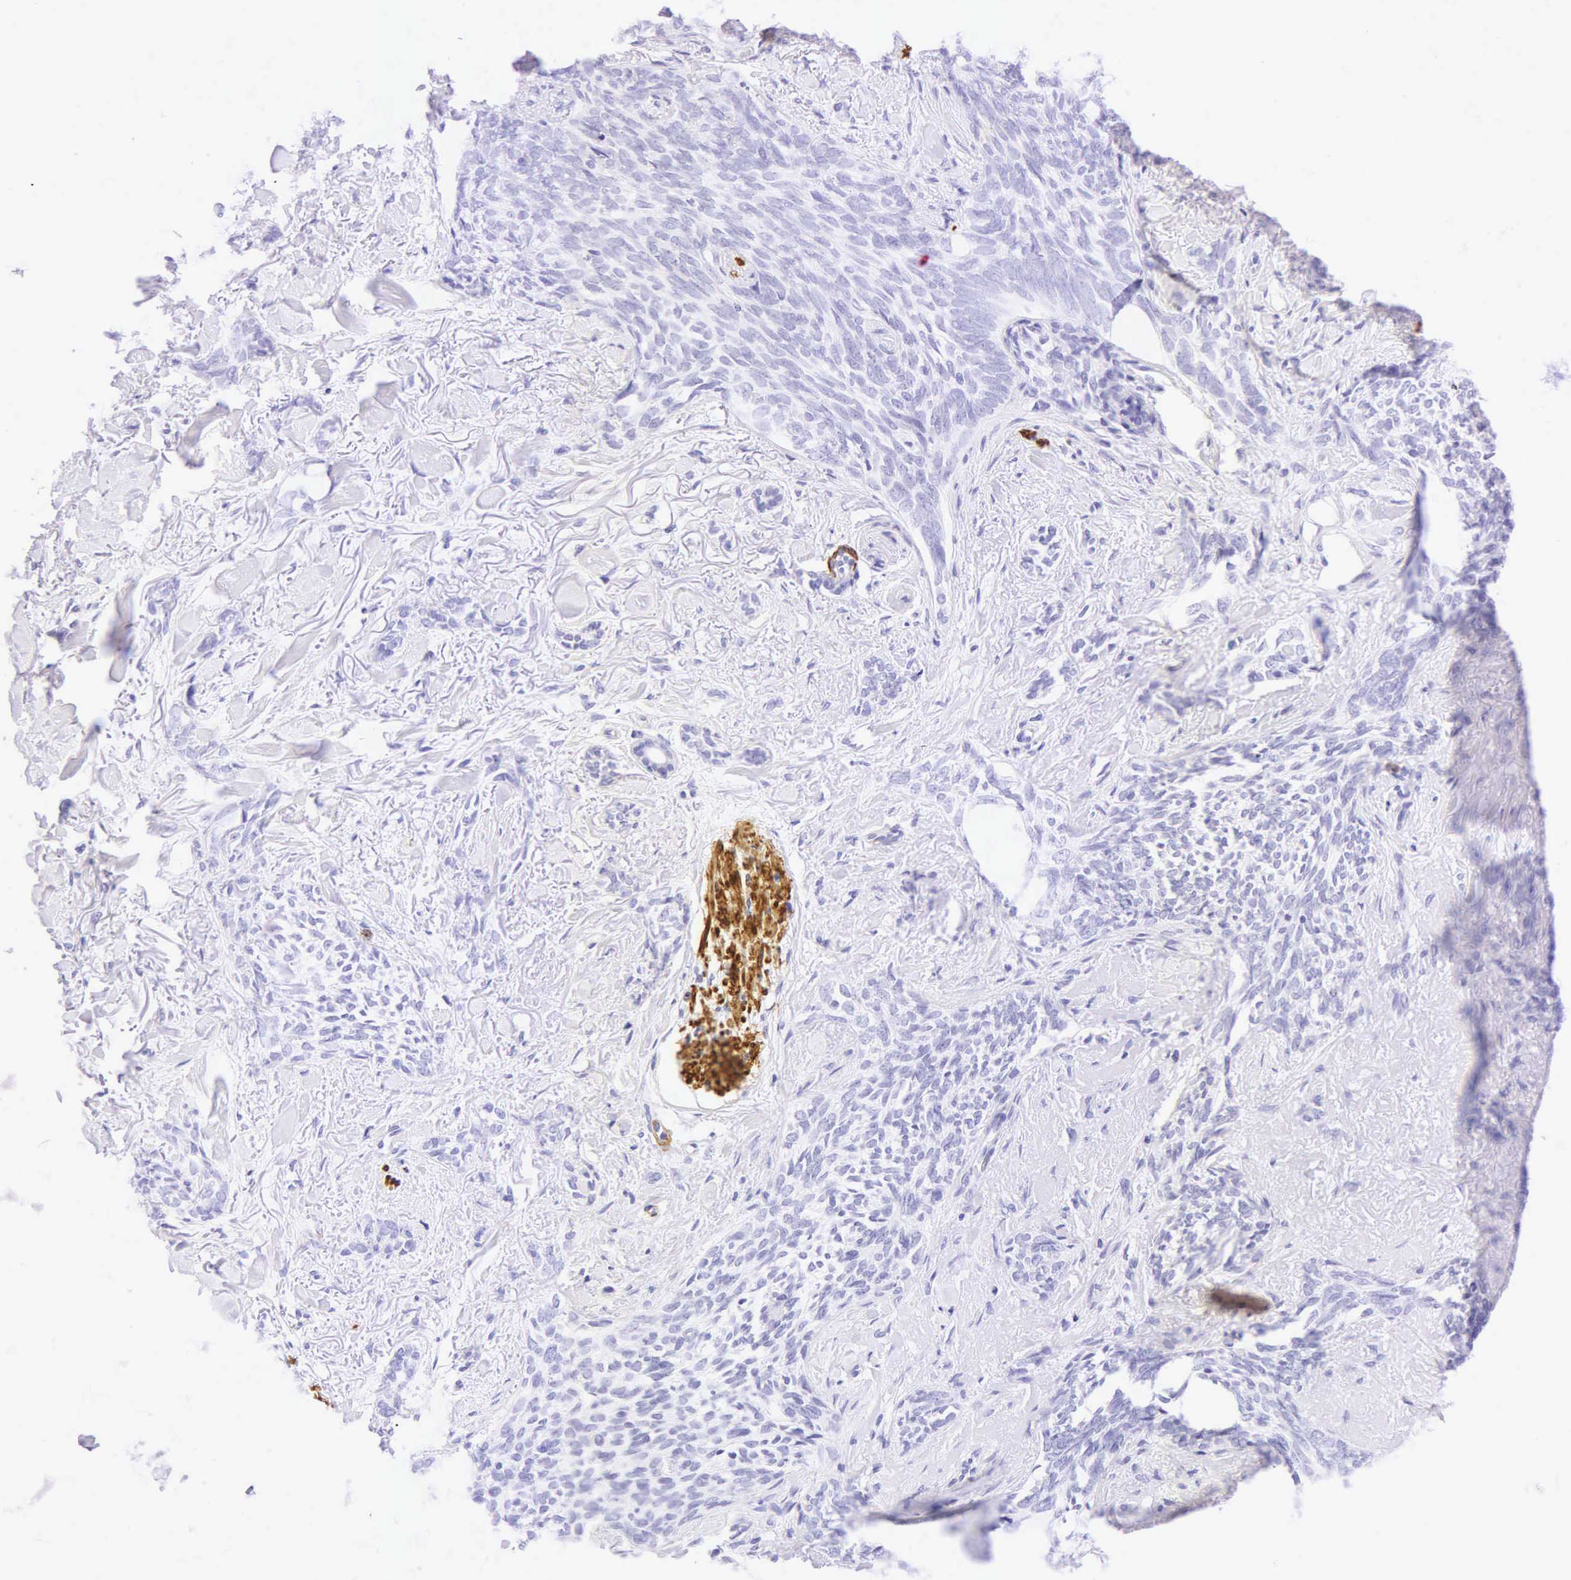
{"staining": {"intensity": "negative", "quantity": "none", "location": "none"}, "tissue": "skin cancer", "cell_type": "Tumor cells", "image_type": "cancer", "snomed": [{"axis": "morphology", "description": "Basal cell carcinoma"}, {"axis": "topography", "description": "Skin"}], "caption": "Immunohistochemistry micrograph of skin cancer (basal cell carcinoma) stained for a protein (brown), which exhibits no expression in tumor cells.", "gene": "CALD1", "patient": {"sex": "female", "age": 81}}